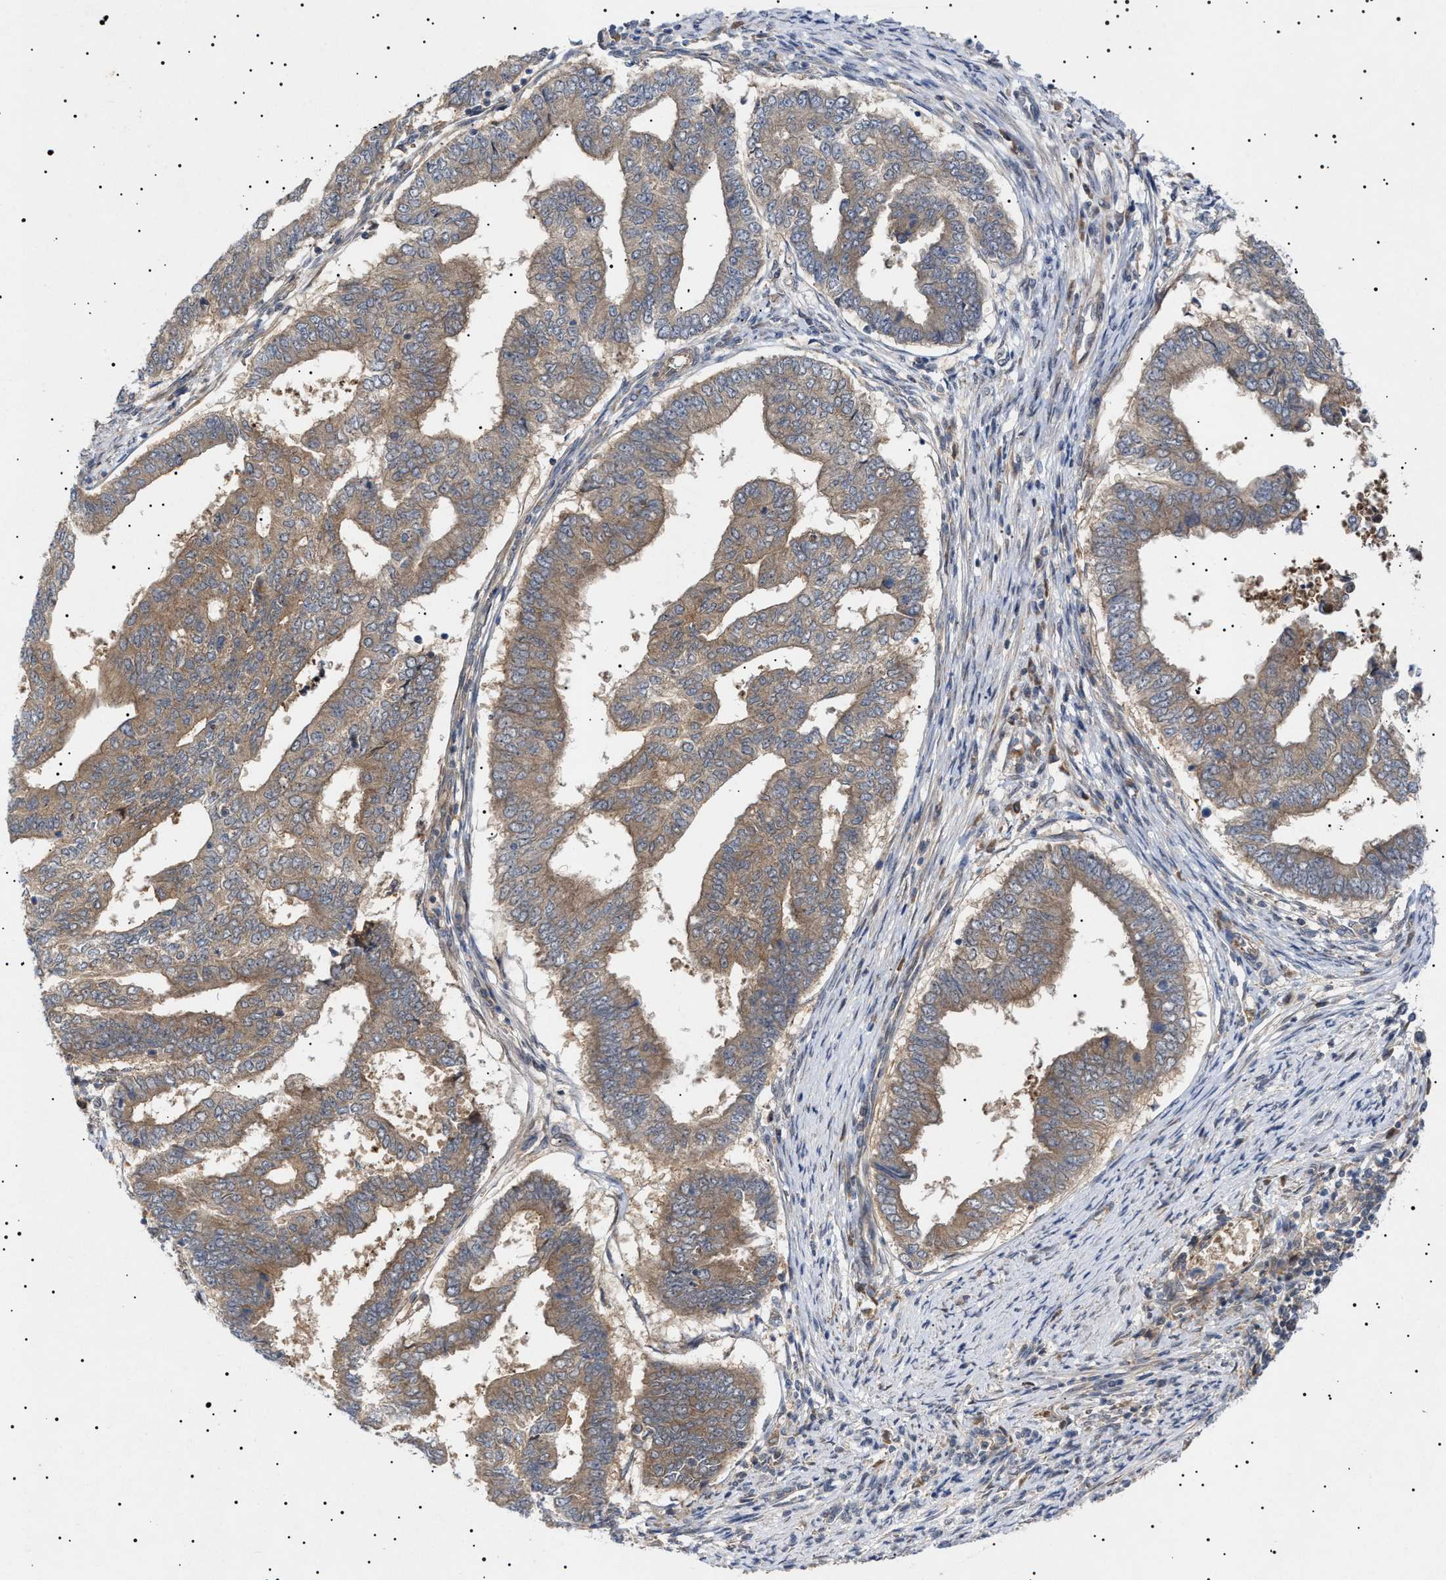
{"staining": {"intensity": "moderate", "quantity": ">75%", "location": "cytoplasmic/membranous"}, "tissue": "endometrial cancer", "cell_type": "Tumor cells", "image_type": "cancer", "snomed": [{"axis": "morphology", "description": "Polyp, NOS"}, {"axis": "morphology", "description": "Adenocarcinoma, NOS"}, {"axis": "morphology", "description": "Adenoma, NOS"}, {"axis": "topography", "description": "Endometrium"}], "caption": "IHC histopathology image of neoplastic tissue: human endometrial cancer (adenoma) stained using immunohistochemistry (IHC) exhibits medium levels of moderate protein expression localized specifically in the cytoplasmic/membranous of tumor cells, appearing as a cytoplasmic/membranous brown color.", "gene": "NPLOC4", "patient": {"sex": "female", "age": 79}}